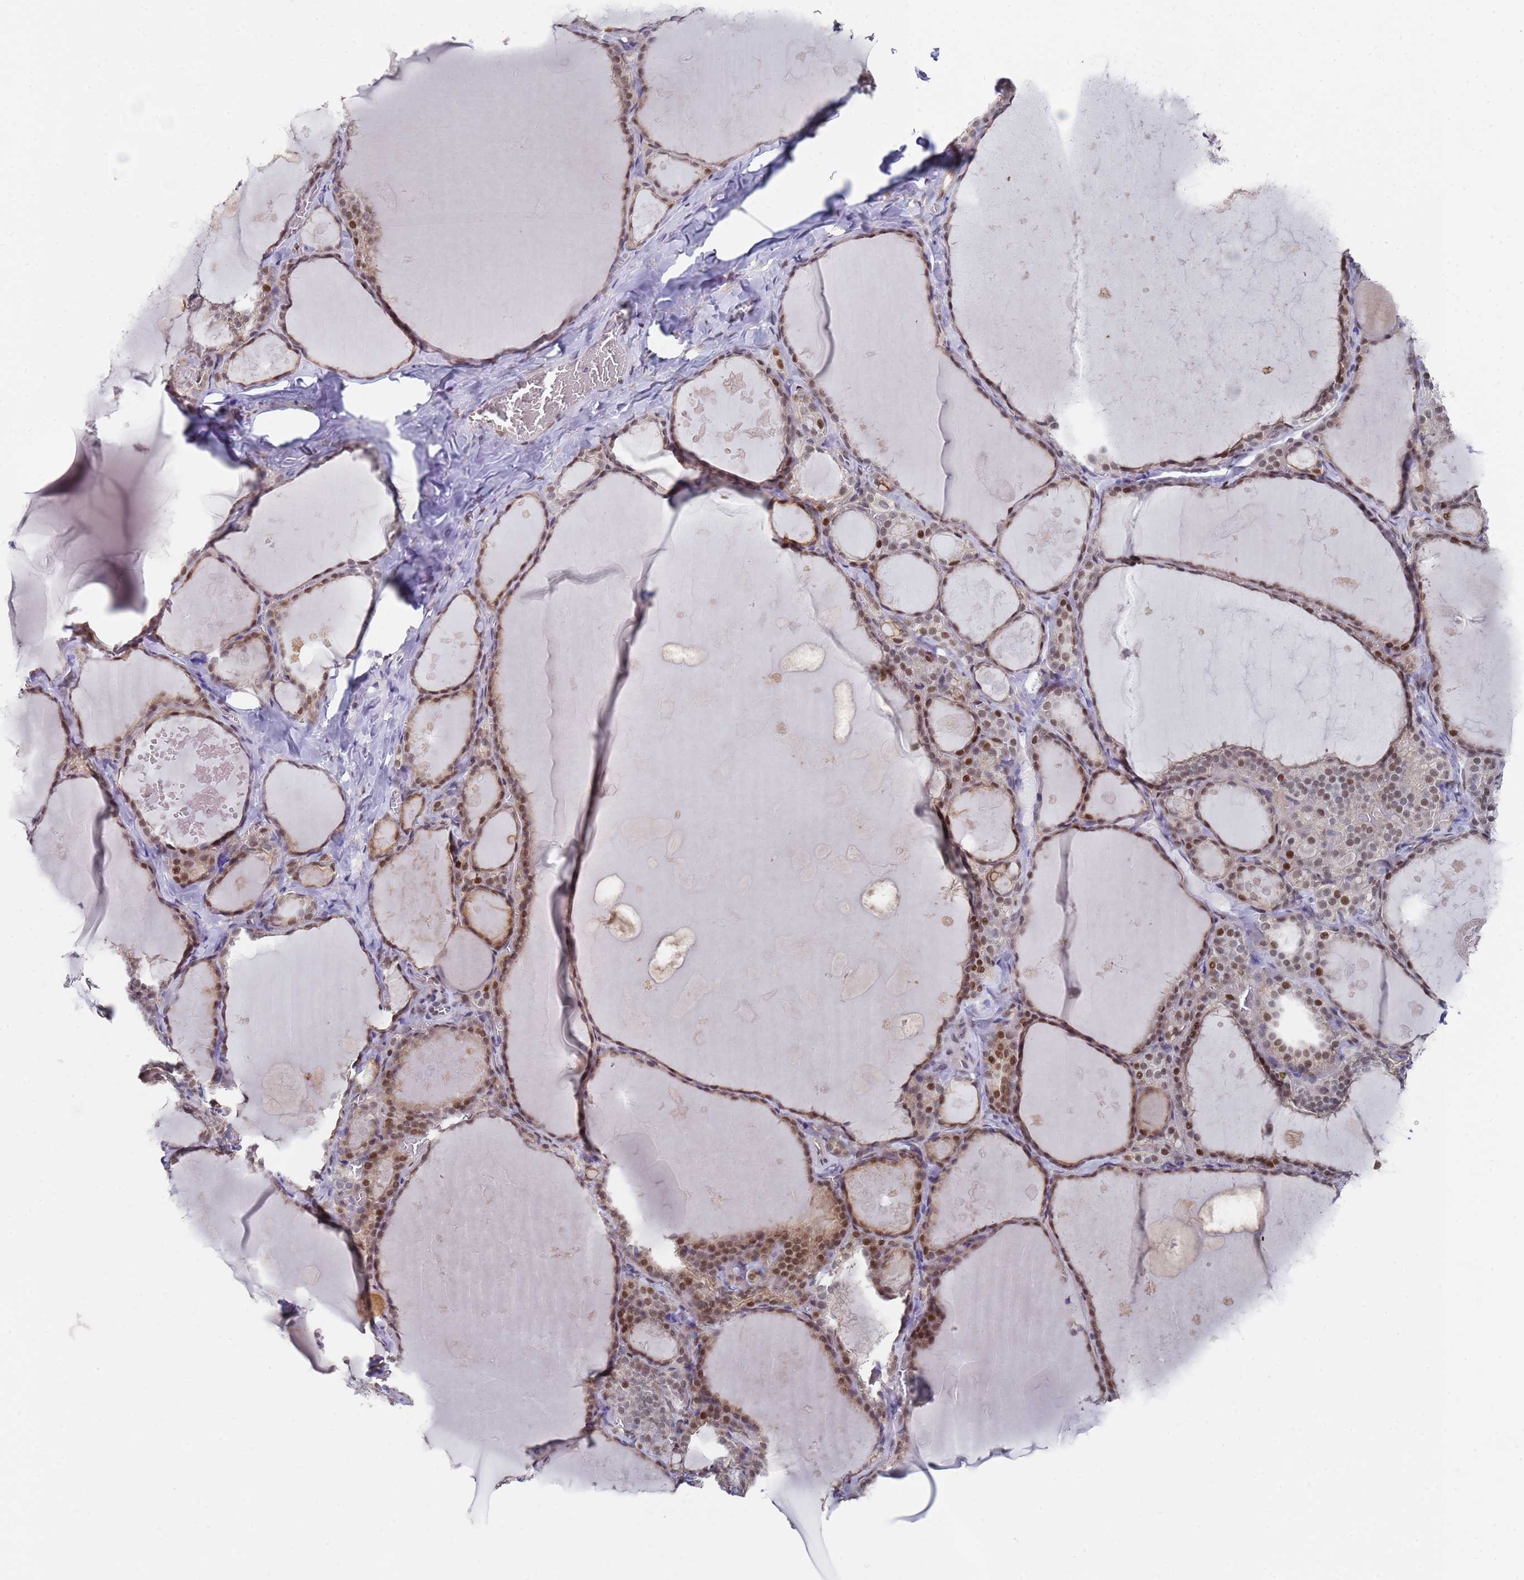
{"staining": {"intensity": "moderate", "quantity": ">75%", "location": "nuclear"}, "tissue": "thyroid gland", "cell_type": "Glandular cells", "image_type": "normal", "snomed": [{"axis": "morphology", "description": "Normal tissue, NOS"}, {"axis": "topography", "description": "Thyroid gland"}], "caption": "Protein expression analysis of unremarkable human thyroid gland reveals moderate nuclear expression in approximately >75% of glandular cells.", "gene": "COPS6", "patient": {"sex": "male", "age": 56}}